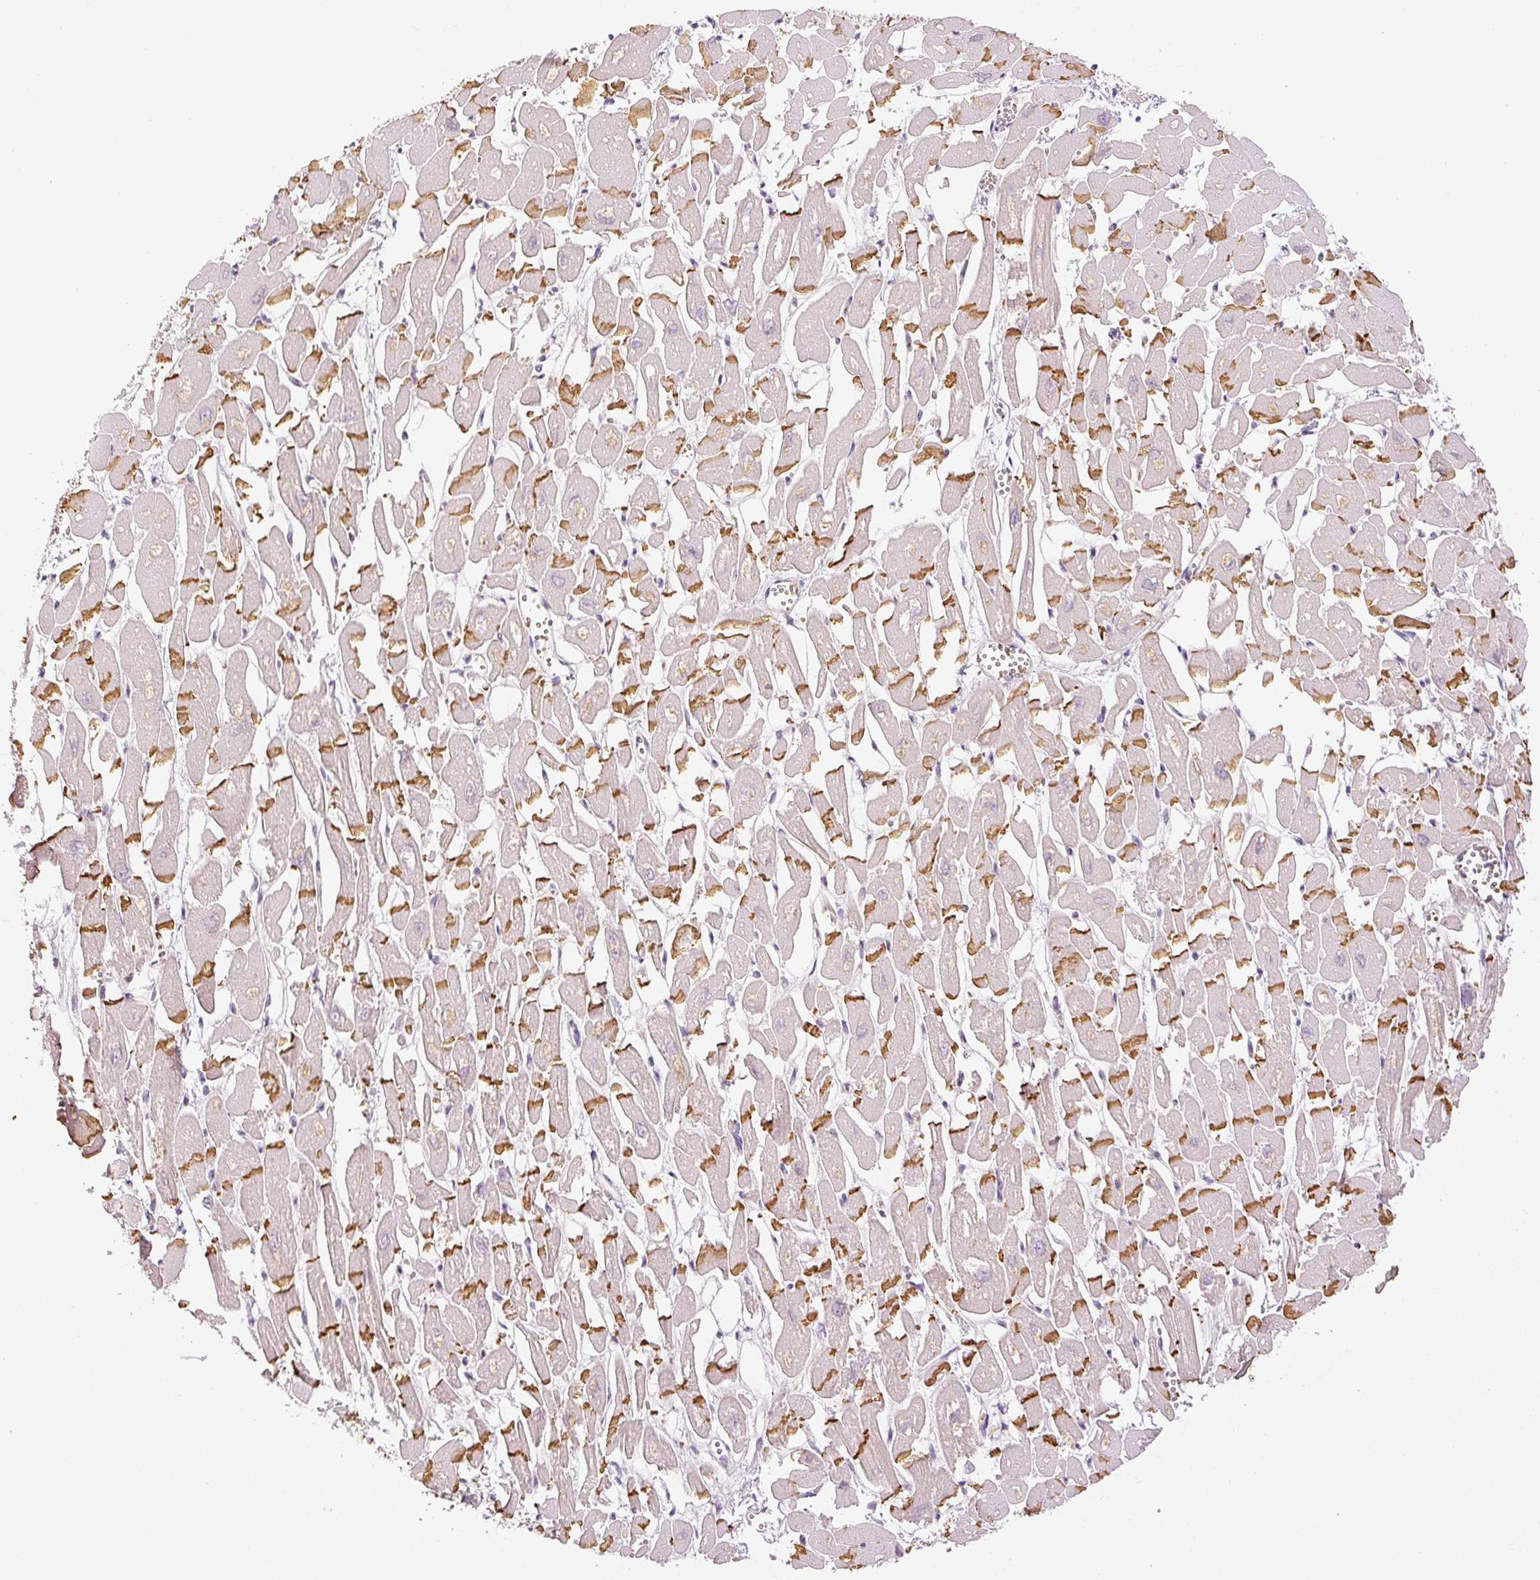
{"staining": {"intensity": "strong", "quantity": "25%-75%", "location": "cytoplasmic/membranous"}, "tissue": "heart muscle", "cell_type": "Cardiomyocytes", "image_type": "normal", "snomed": [{"axis": "morphology", "description": "Normal tissue, NOS"}, {"axis": "topography", "description": "Heart"}], "caption": "Strong cytoplasmic/membranous staining is present in about 25%-75% of cardiomyocytes in unremarkable heart muscle.", "gene": "GZMA", "patient": {"sex": "male", "age": 54}}